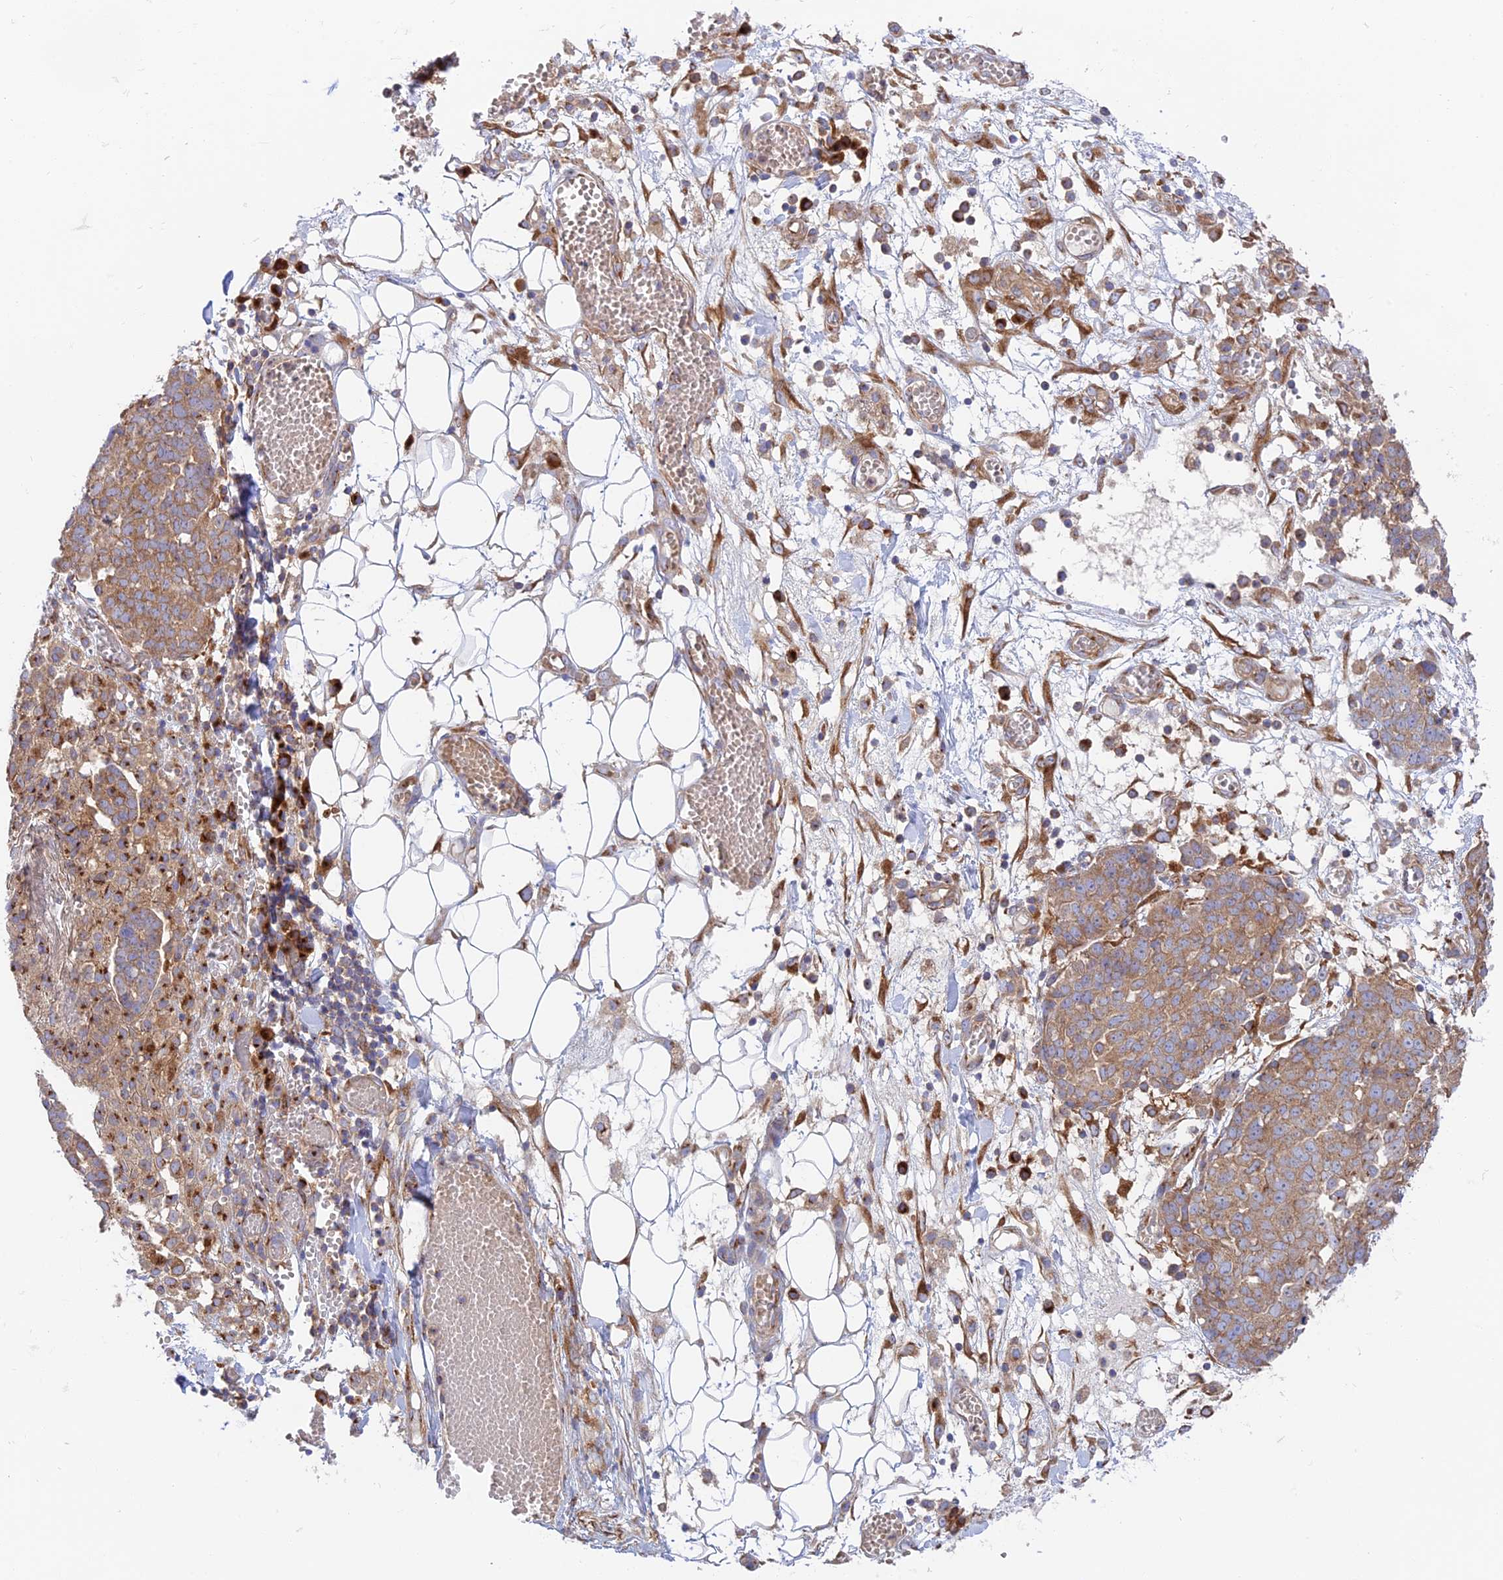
{"staining": {"intensity": "weak", "quantity": ">75%", "location": "cytoplasmic/membranous"}, "tissue": "ovarian cancer", "cell_type": "Tumor cells", "image_type": "cancer", "snomed": [{"axis": "morphology", "description": "Cystadenocarcinoma, serous, NOS"}, {"axis": "topography", "description": "Soft tissue"}, {"axis": "topography", "description": "Ovary"}], "caption": "Immunohistochemistry (IHC) micrograph of neoplastic tissue: human ovarian cancer stained using immunohistochemistry (IHC) reveals low levels of weak protein expression localized specifically in the cytoplasmic/membranous of tumor cells, appearing as a cytoplasmic/membranous brown color.", "gene": "GOLGA3", "patient": {"sex": "female", "age": 57}}